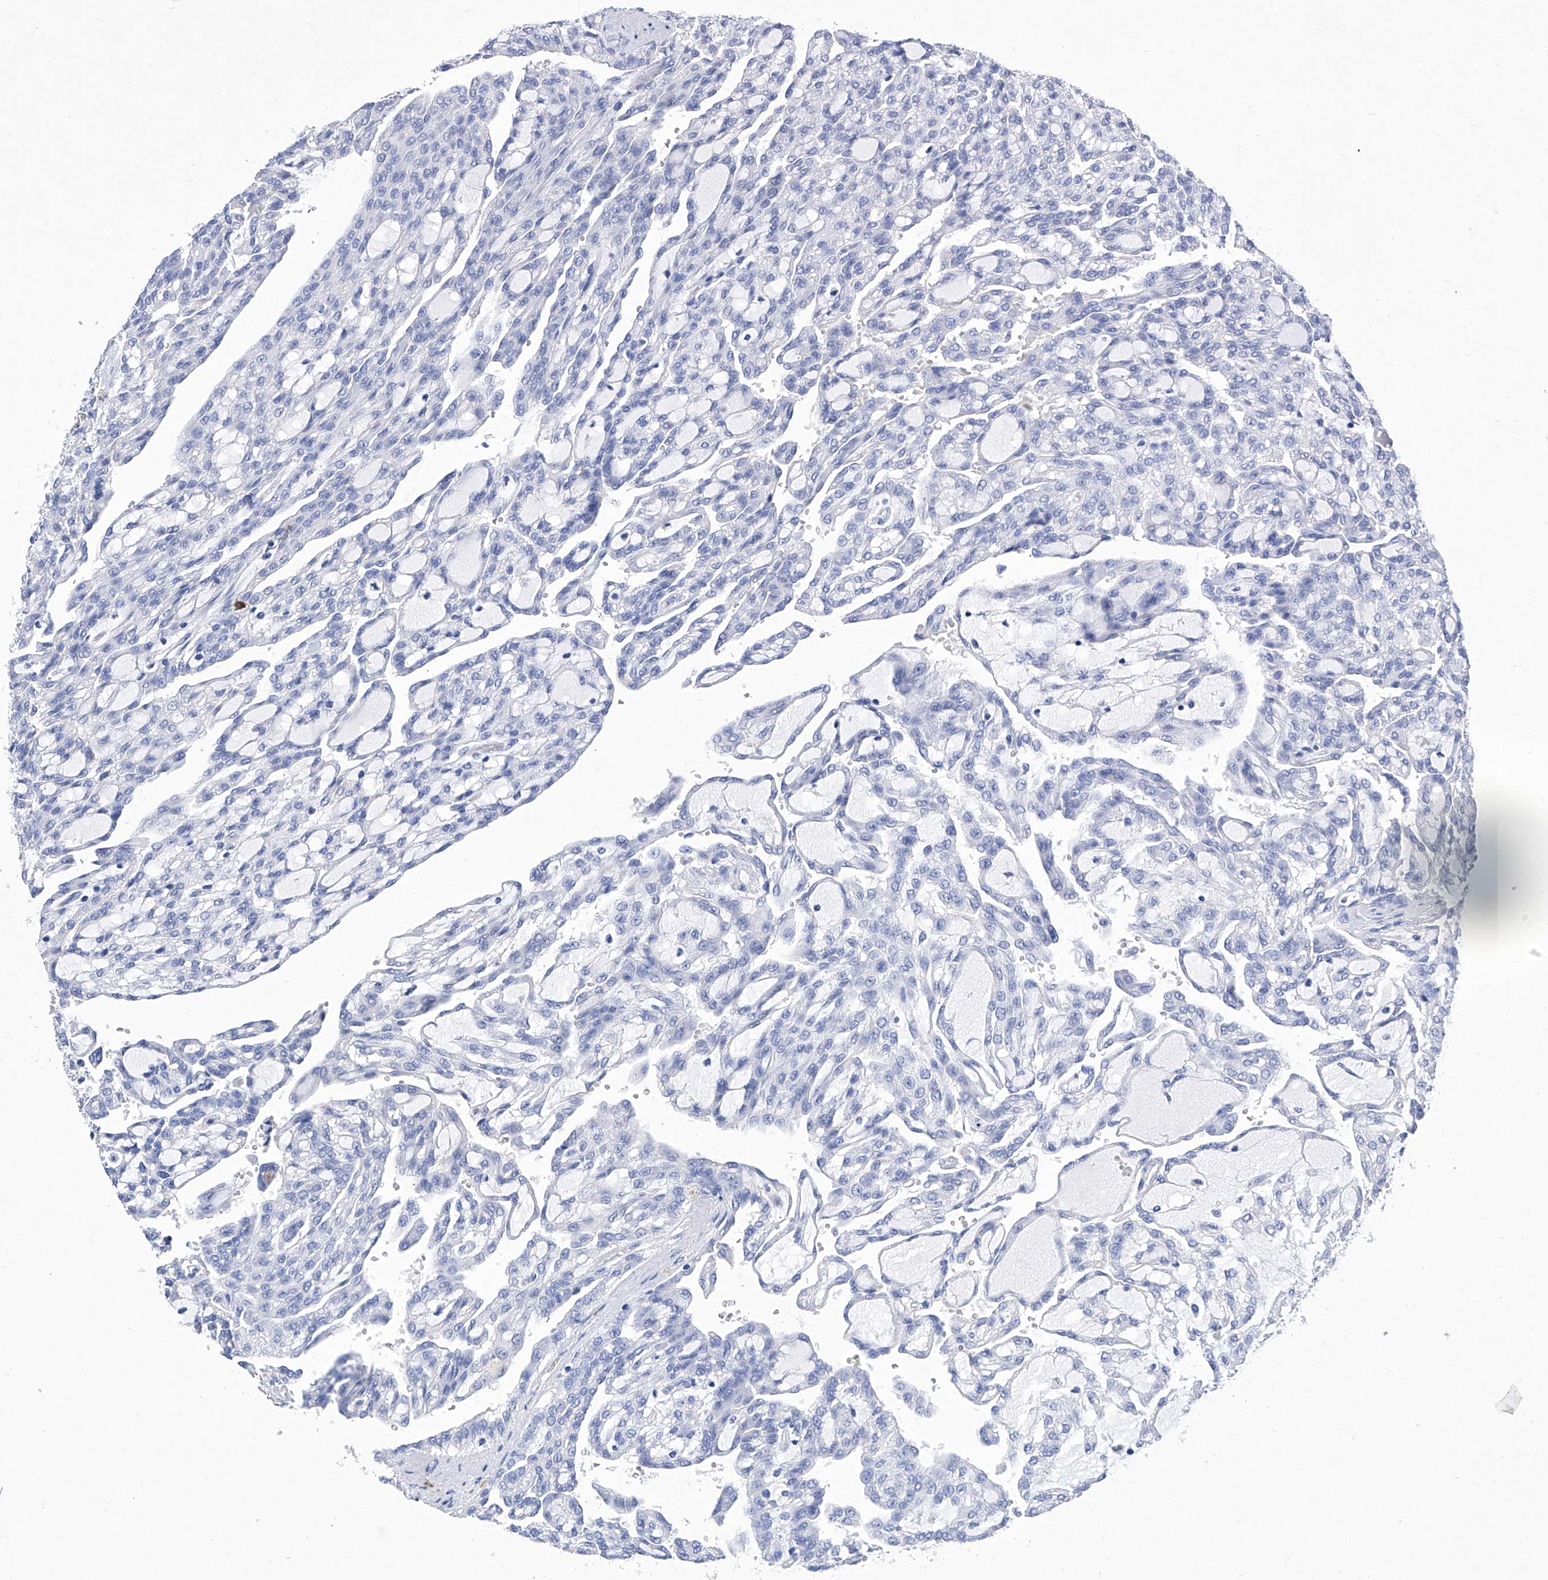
{"staining": {"intensity": "negative", "quantity": "none", "location": "none"}, "tissue": "renal cancer", "cell_type": "Tumor cells", "image_type": "cancer", "snomed": [{"axis": "morphology", "description": "Adenocarcinoma, NOS"}, {"axis": "topography", "description": "Kidney"}], "caption": "Immunohistochemistry of human renal adenocarcinoma reveals no staining in tumor cells.", "gene": "IFNL2", "patient": {"sex": "male", "age": 63}}